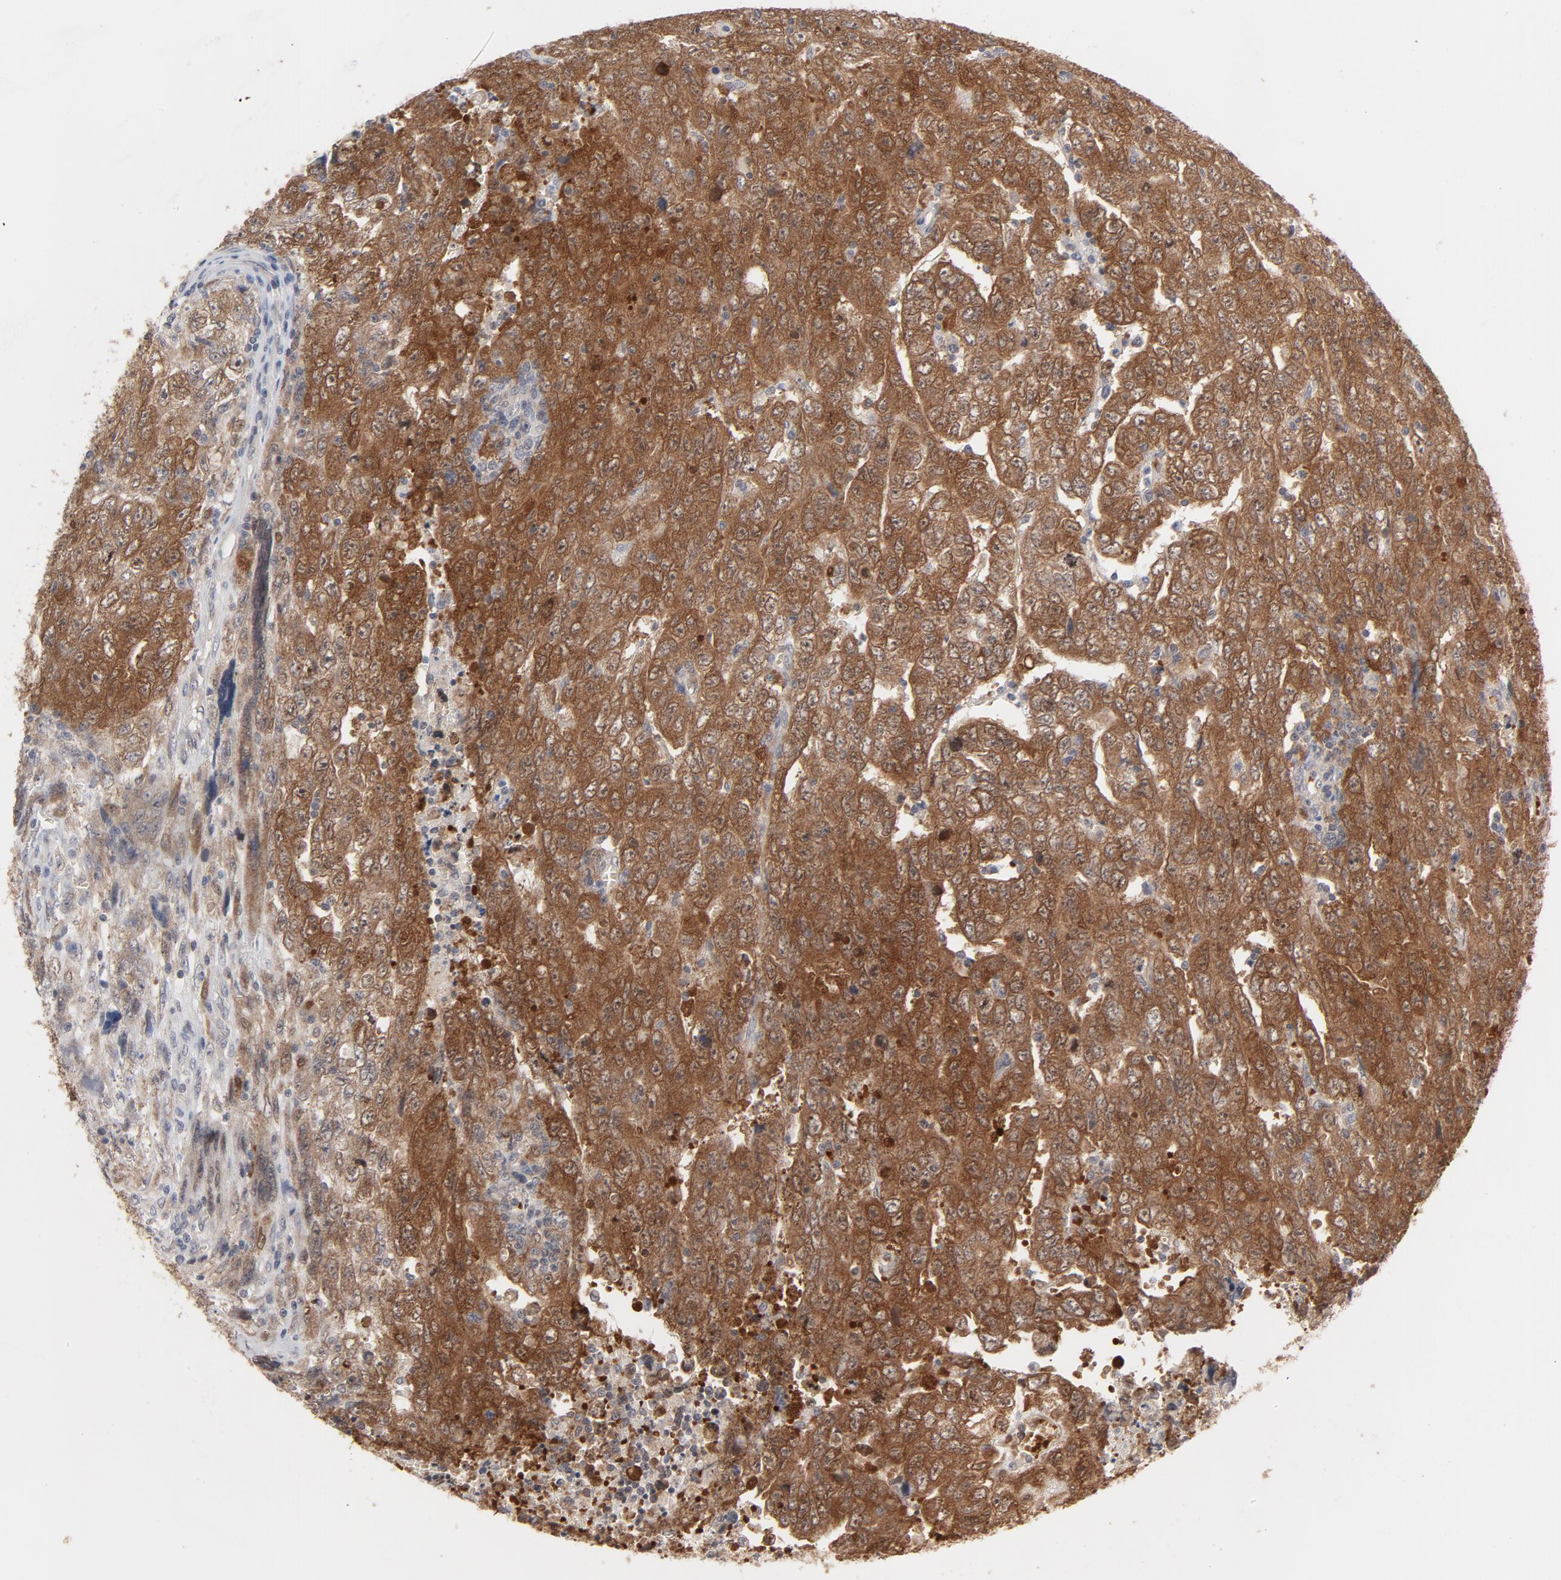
{"staining": {"intensity": "moderate", "quantity": ">75%", "location": "cytoplasmic/membranous"}, "tissue": "testis cancer", "cell_type": "Tumor cells", "image_type": "cancer", "snomed": [{"axis": "morphology", "description": "Carcinoma, Embryonal, NOS"}, {"axis": "topography", "description": "Testis"}], "caption": "Testis cancer (embryonal carcinoma) was stained to show a protein in brown. There is medium levels of moderate cytoplasmic/membranous staining in approximately >75% of tumor cells. (DAB IHC, brown staining for protein, blue staining for nuclei).", "gene": "PRDX1", "patient": {"sex": "male", "age": 28}}